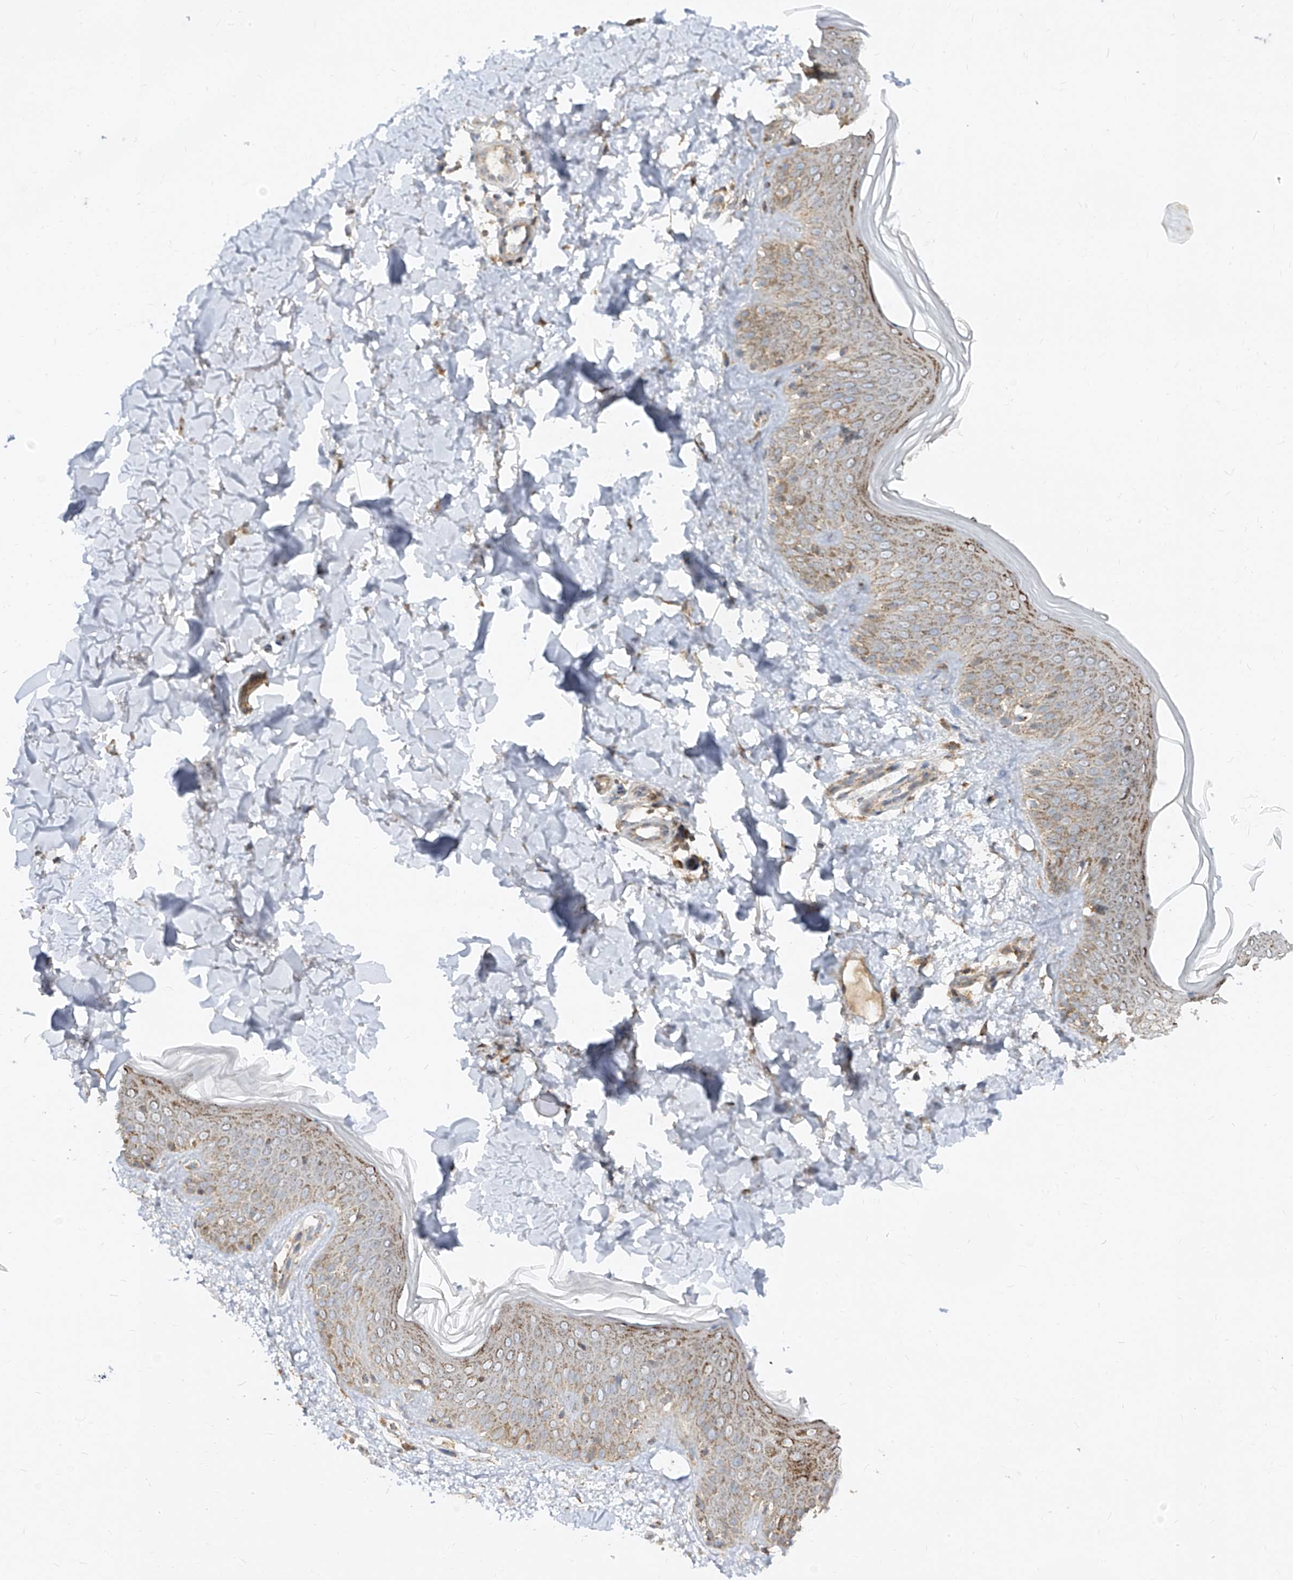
{"staining": {"intensity": "weak", "quantity": ">75%", "location": "cytoplasmic/membranous"}, "tissue": "skin", "cell_type": "Fibroblasts", "image_type": "normal", "snomed": [{"axis": "morphology", "description": "Normal tissue, NOS"}, {"axis": "topography", "description": "Skin"}], "caption": "A histopathology image of skin stained for a protein reveals weak cytoplasmic/membranous brown staining in fibroblasts.", "gene": "ABCD3", "patient": {"sex": "male", "age": 37}}